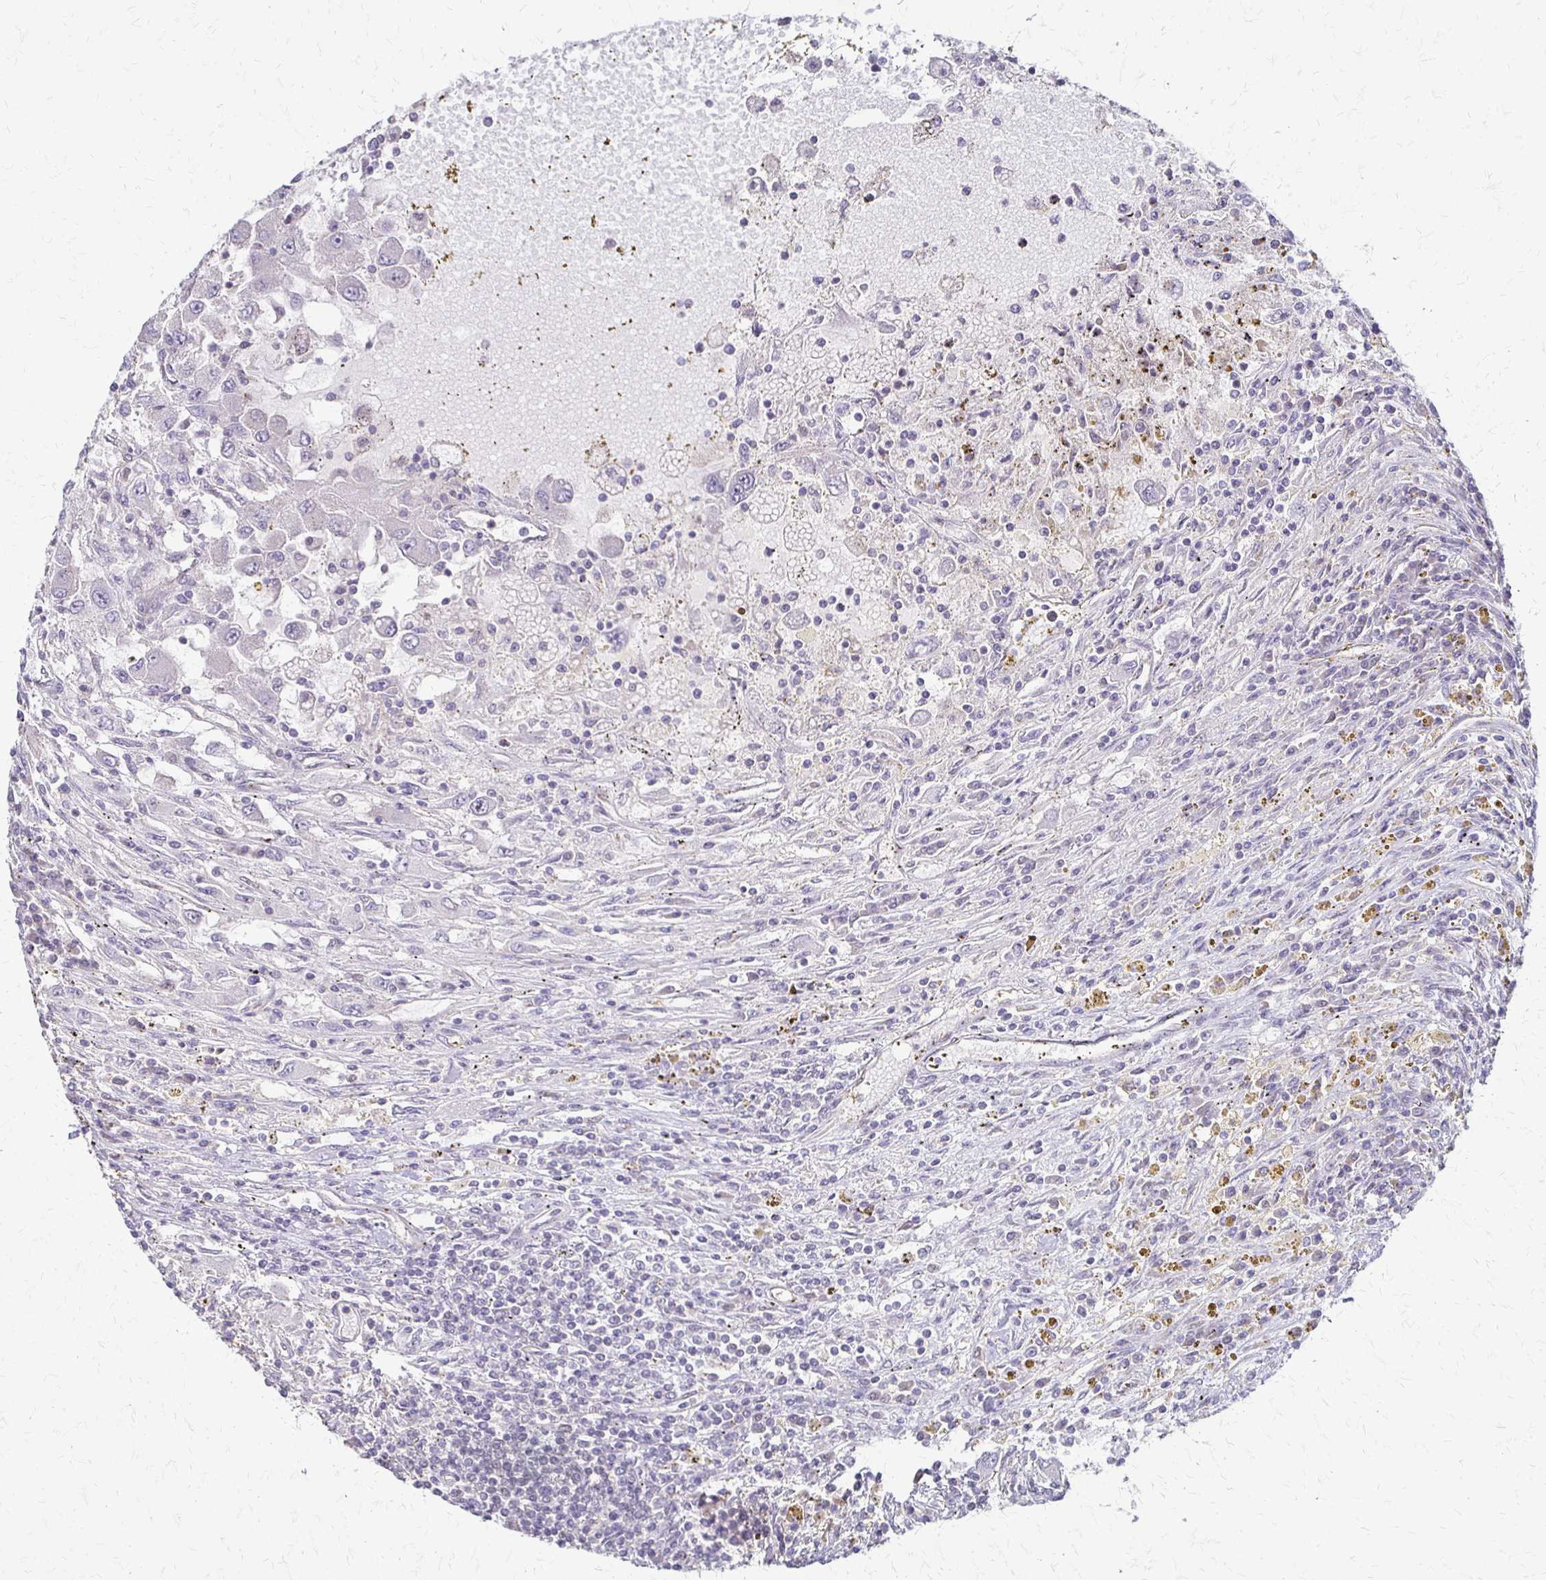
{"staining": {"intensity": "negative", "quantity": "none", "location": "none"}, "tissue": "renal cancer", "cell_type": "Tumor cells", "image_type": "cancer", "snomed": [{"axis": "morphology", "description": "Adenocarcinoma, NOS"}, {"axis": "topography", "description": "Kidney"}], "caption": "A high-resolution micrograph shows IHC staining of renal cancer, which shows no significant expression in tumor cells.", "gene": "CFL2", "patient": {"sex": "female", "age": 67}}